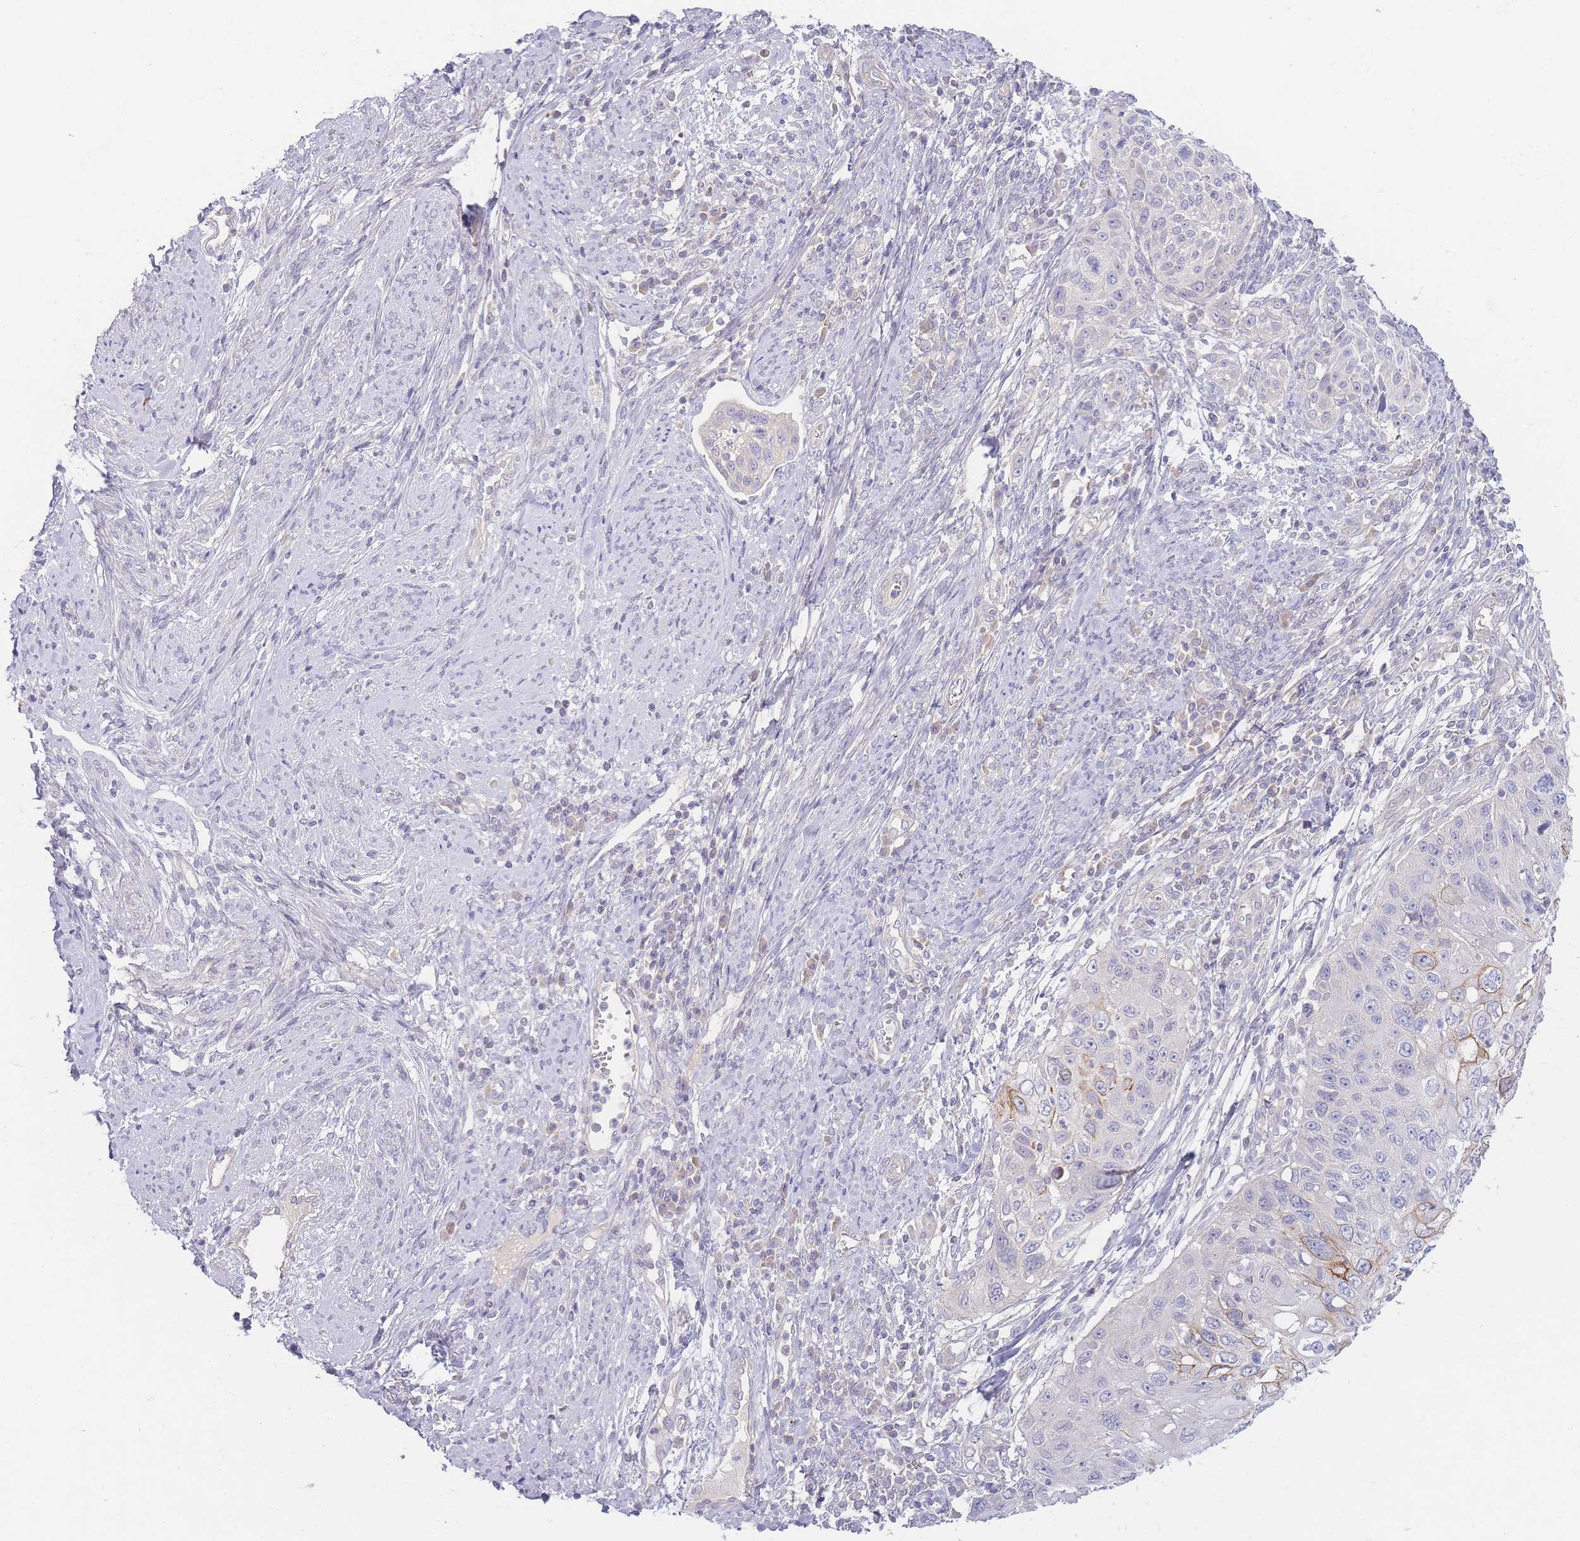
{"staining": {"intensity": "moderate", "quantity": "<25%", "location": "cytoplasmic/membranous"}, "tissue": "cervical cancer", "cell_type": "Tumor cells", "image_type": "cancer", "snomed": [{"axis": "morphology", "description": "Squamous cell carcinoma, NOS"}, {"axis": "topography", "description": "Cervix"}], "caption": "High-magnification brightfield microscopy of squamous cell carcinoma (cervical) stained with DAB (3,3'-diaminobenzidine) (brown) and counterstained with hematoxylin (blue). tumor cells exhibit moderate cytoplasmic/membranous expression is identified in approximately<25% of cells.", "gene": "SPHKAP", "patient": {"sex": "female", "age": 70}}